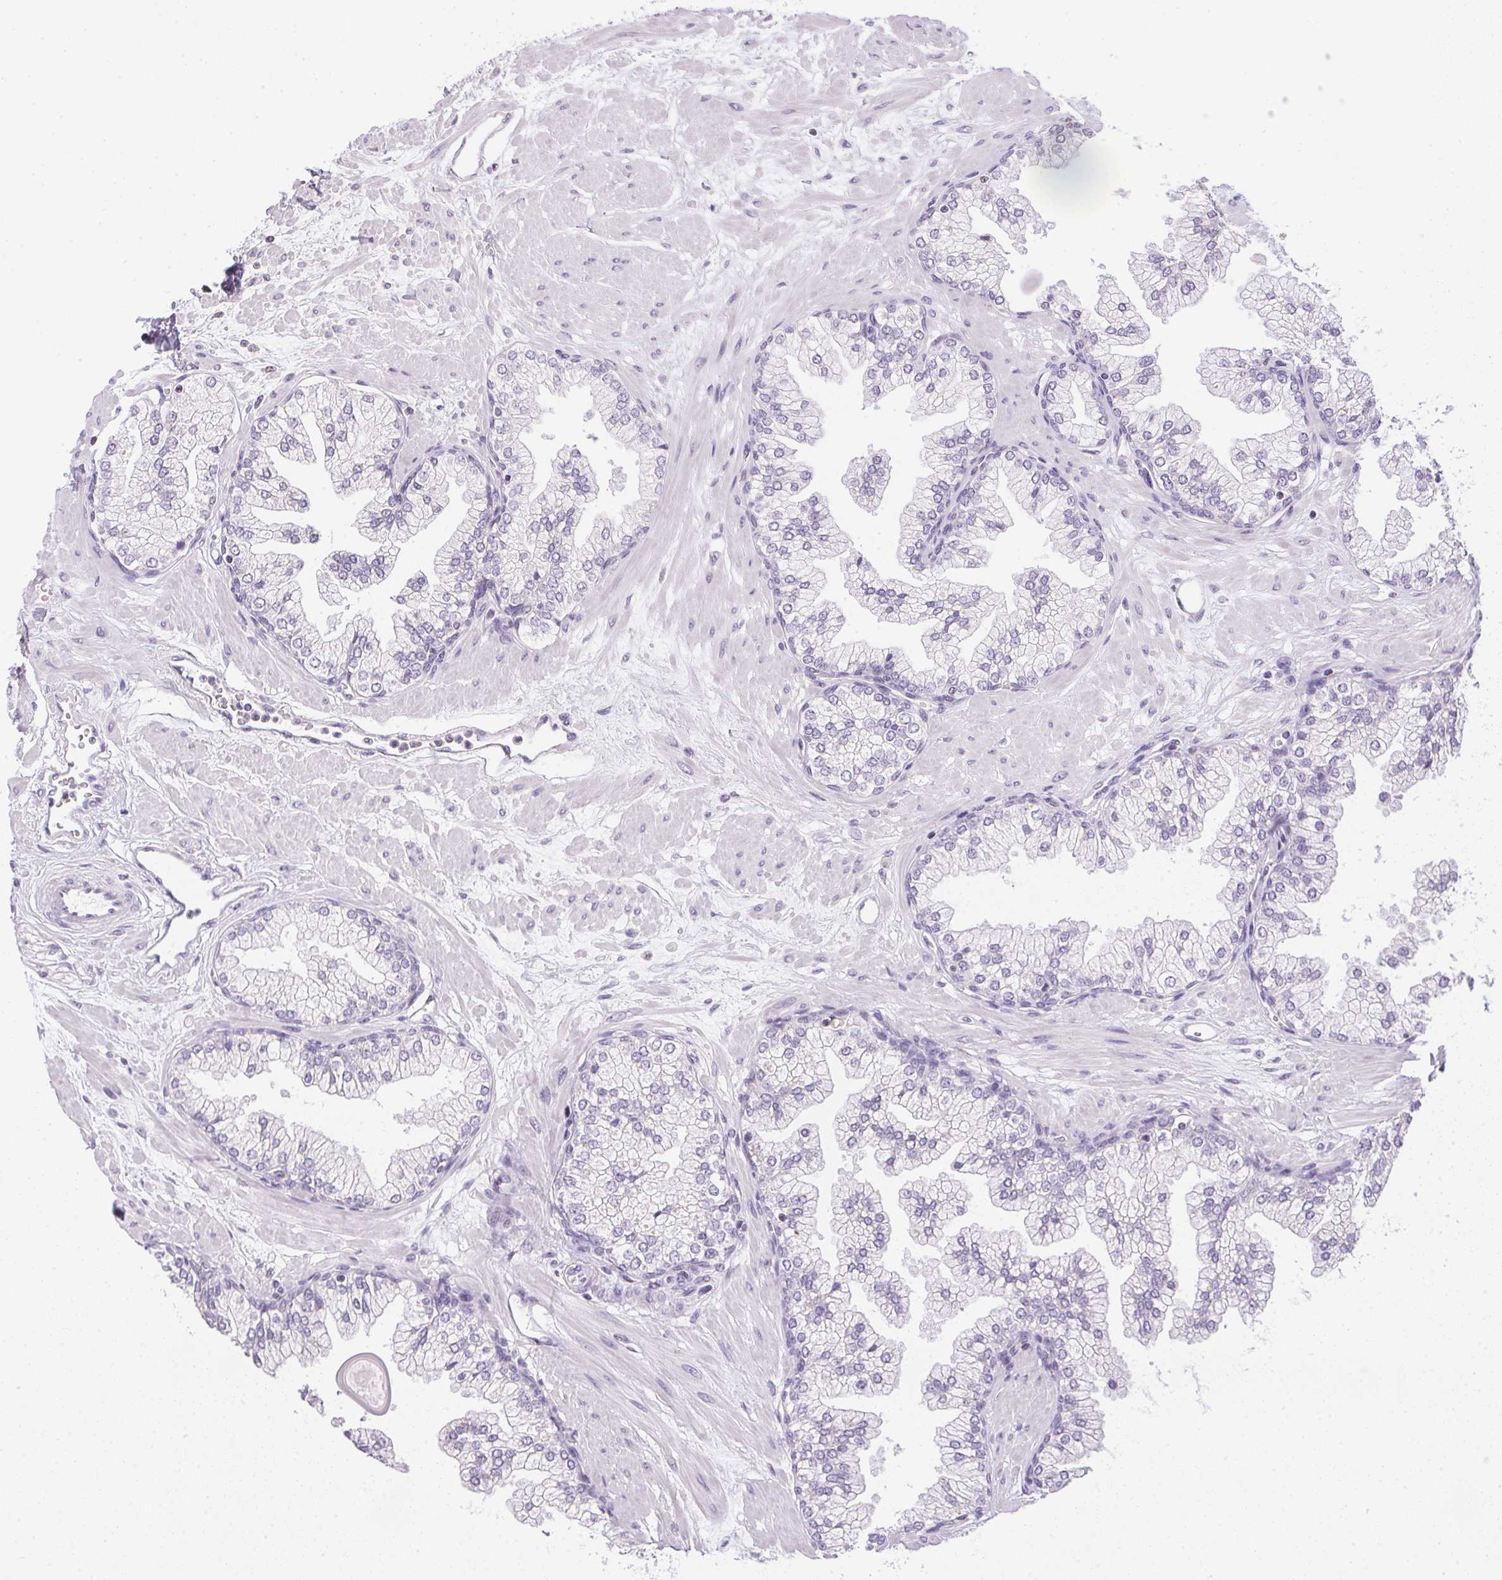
{"staining": {"intensity": "negative", "quantity": "none", "location": "none"}, "tissue": "prostate", "cell_type": "Glandular cells", "image_type": "normal", "snomed": [{"axis": "morphology", "description": "Normal tissue, NOS"}, {"axis": "topography", "description": "Prostate"}, {"axis": "topography", "description": "Peripheral nerve tissue"}], "caption": "High power microscopy histopathology image of an IHC micrograph of normal prostate, revealing no significant staining in glandular cells. (Brightfield microscopy of DAB (3,3'-diaminobenzidine) IHC at high magnification).", "gene": "PRL", "patient": {"sex": "male", "age": 61}}